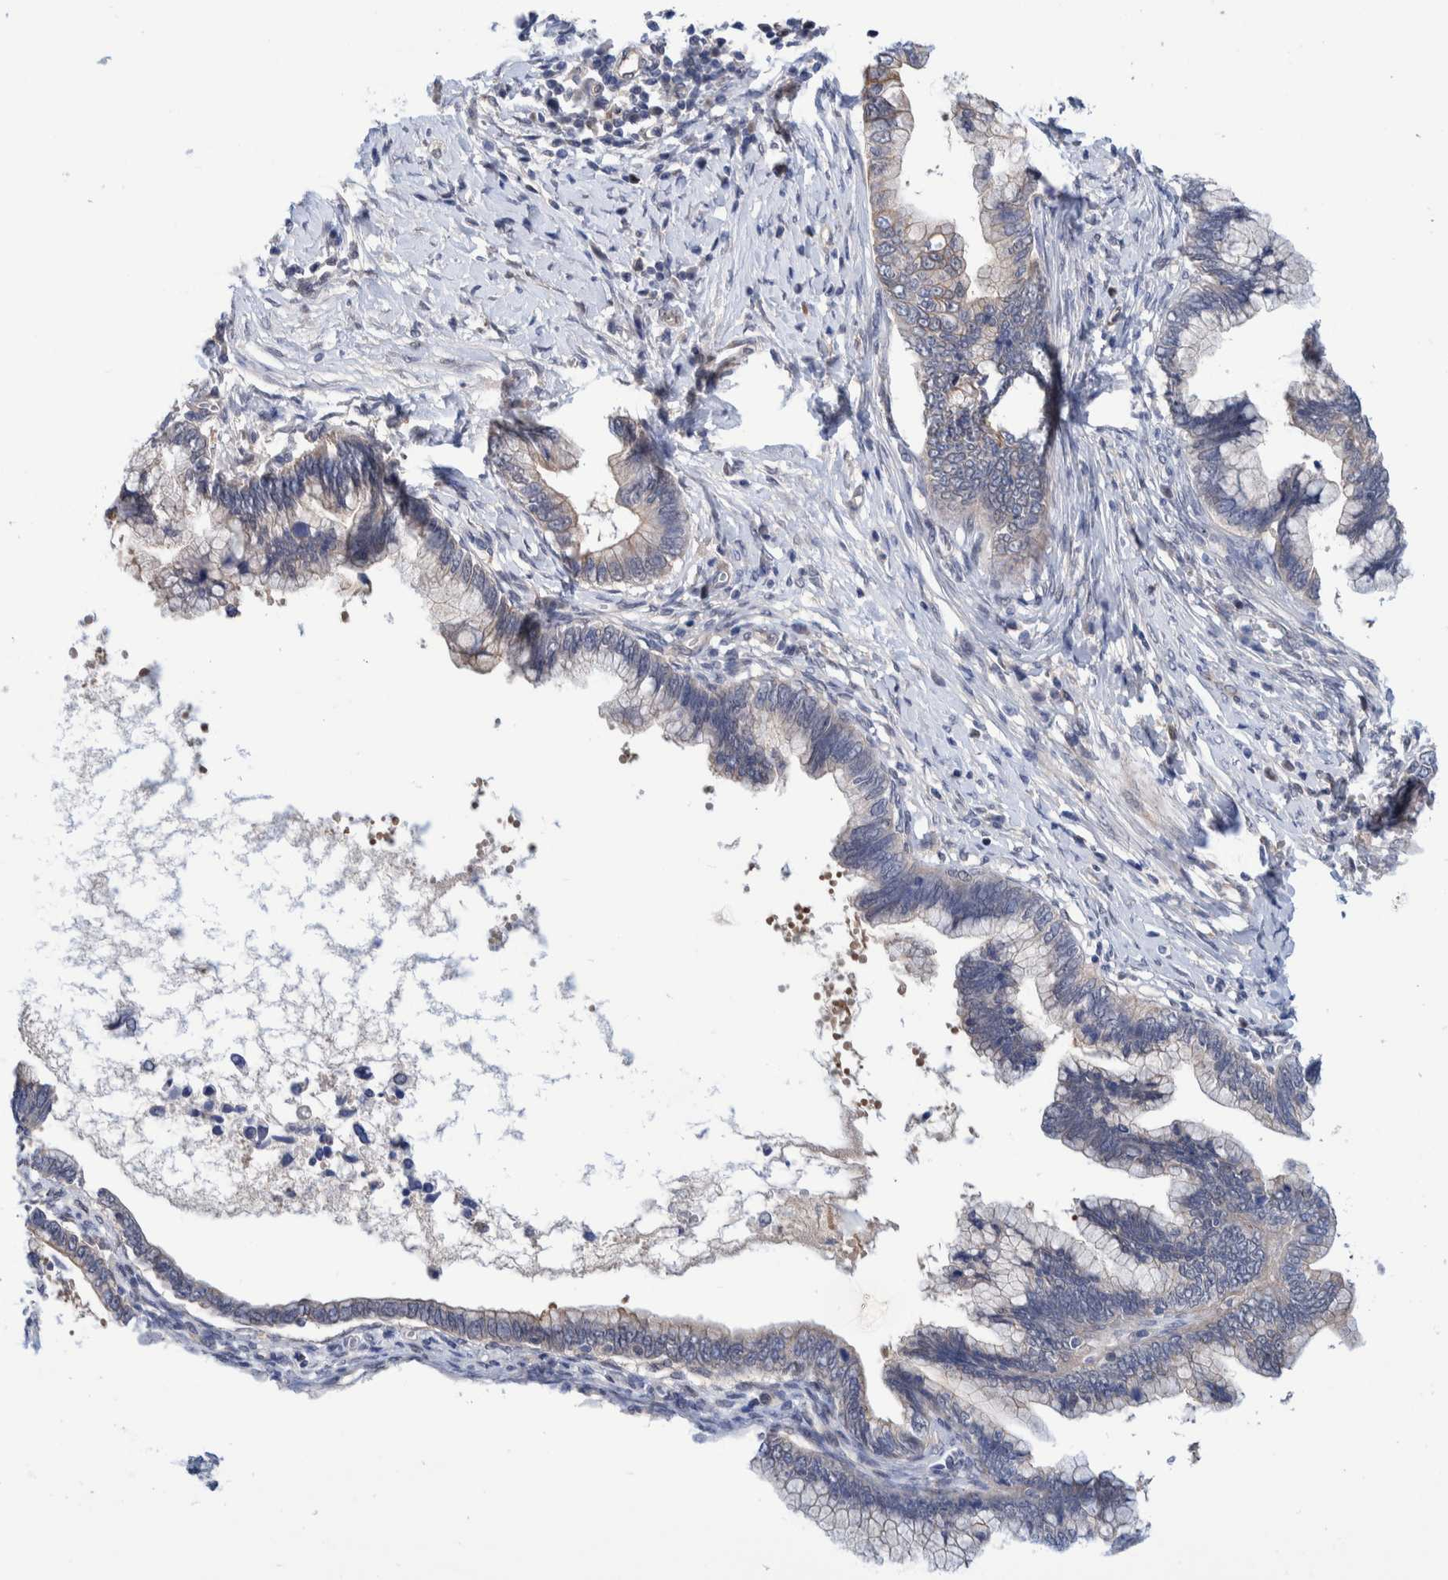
{"staining": {"intensity": "moderate", "quantity": "<25%", "location": "cytoplasmic/membranous"}, "tissue": "cervical cancer", "cell_type": "Tumor cells", "image_type": "cancer", "snomed": [{"axis": "morphology", "description": "Adenocarcinoma, NOS"}, {"axis": "topography", "description": "Cervix"}], "caption": "Cervical adenocarcinoma stained with IHC displays moderate cytoplasmic/membranous positivity in about <25% of tumor cells.", "gene": "PFAS", "patient": {"sex": "female", "age": 44}}